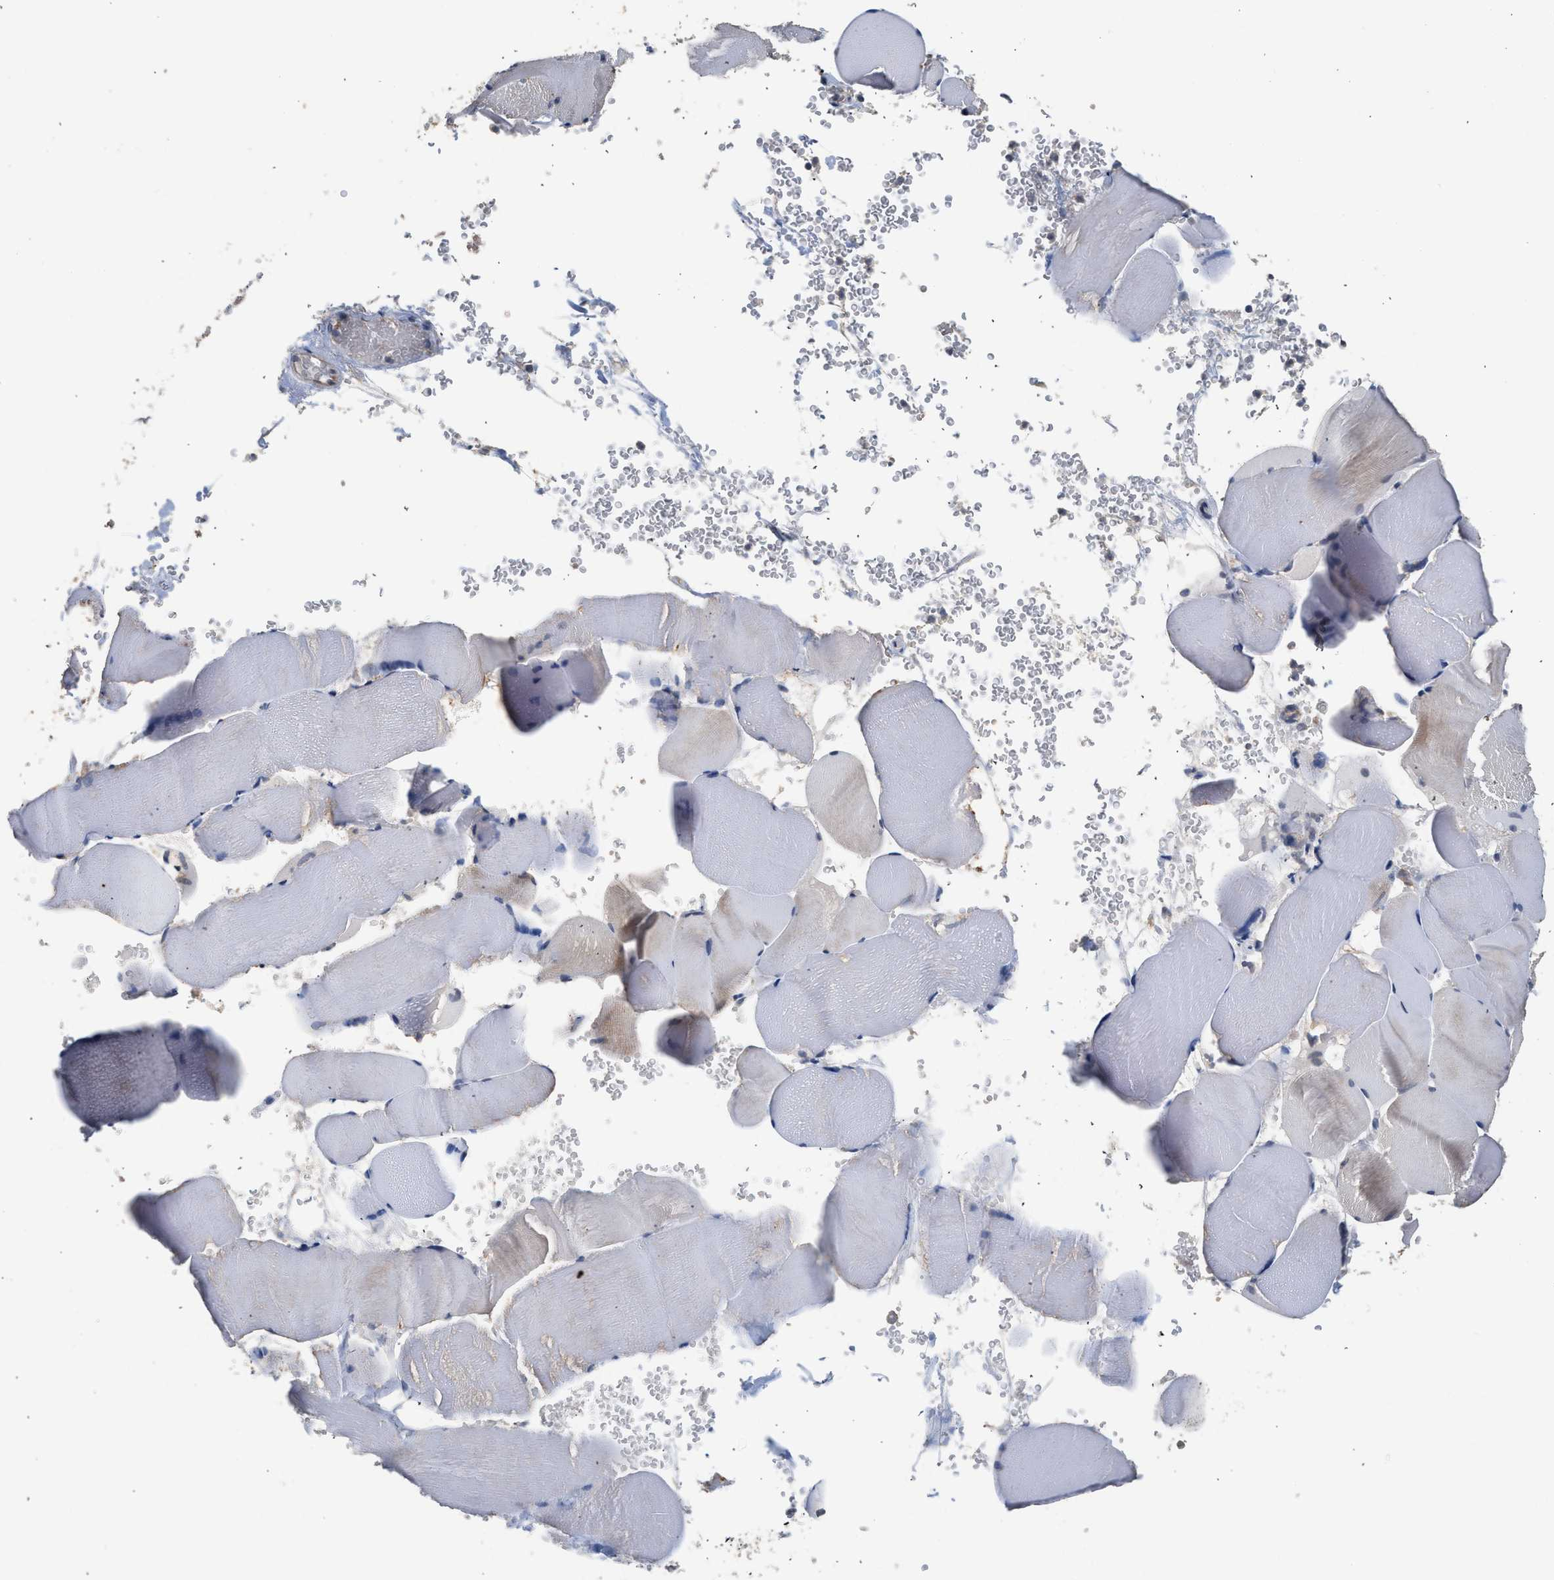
{"staining": {"intensity": "weak", "quantity": "<25%", "location": "cytoplasmic/membranous"}, "tissue": "skeletal muscle", "cell_type": "Myocytes", "image_type": "normal", "snomed": [{"axis": "morphology", "description": "Normal tissue, NOS"}, {"axis": "topography", "description": "Skeletal muscle"}], "caption": "Myocytes show no significant positivity in normal skeletal muscle. (Stains: DAB (3,3'-diaminobenzidine) immunohistochemistry (IHC) with hematoxylin counter stain, Microscopy: brightfield microscopy at high magnification).", "gene": "CSF3R", "patient": {"sex": "male", "age": 62}}